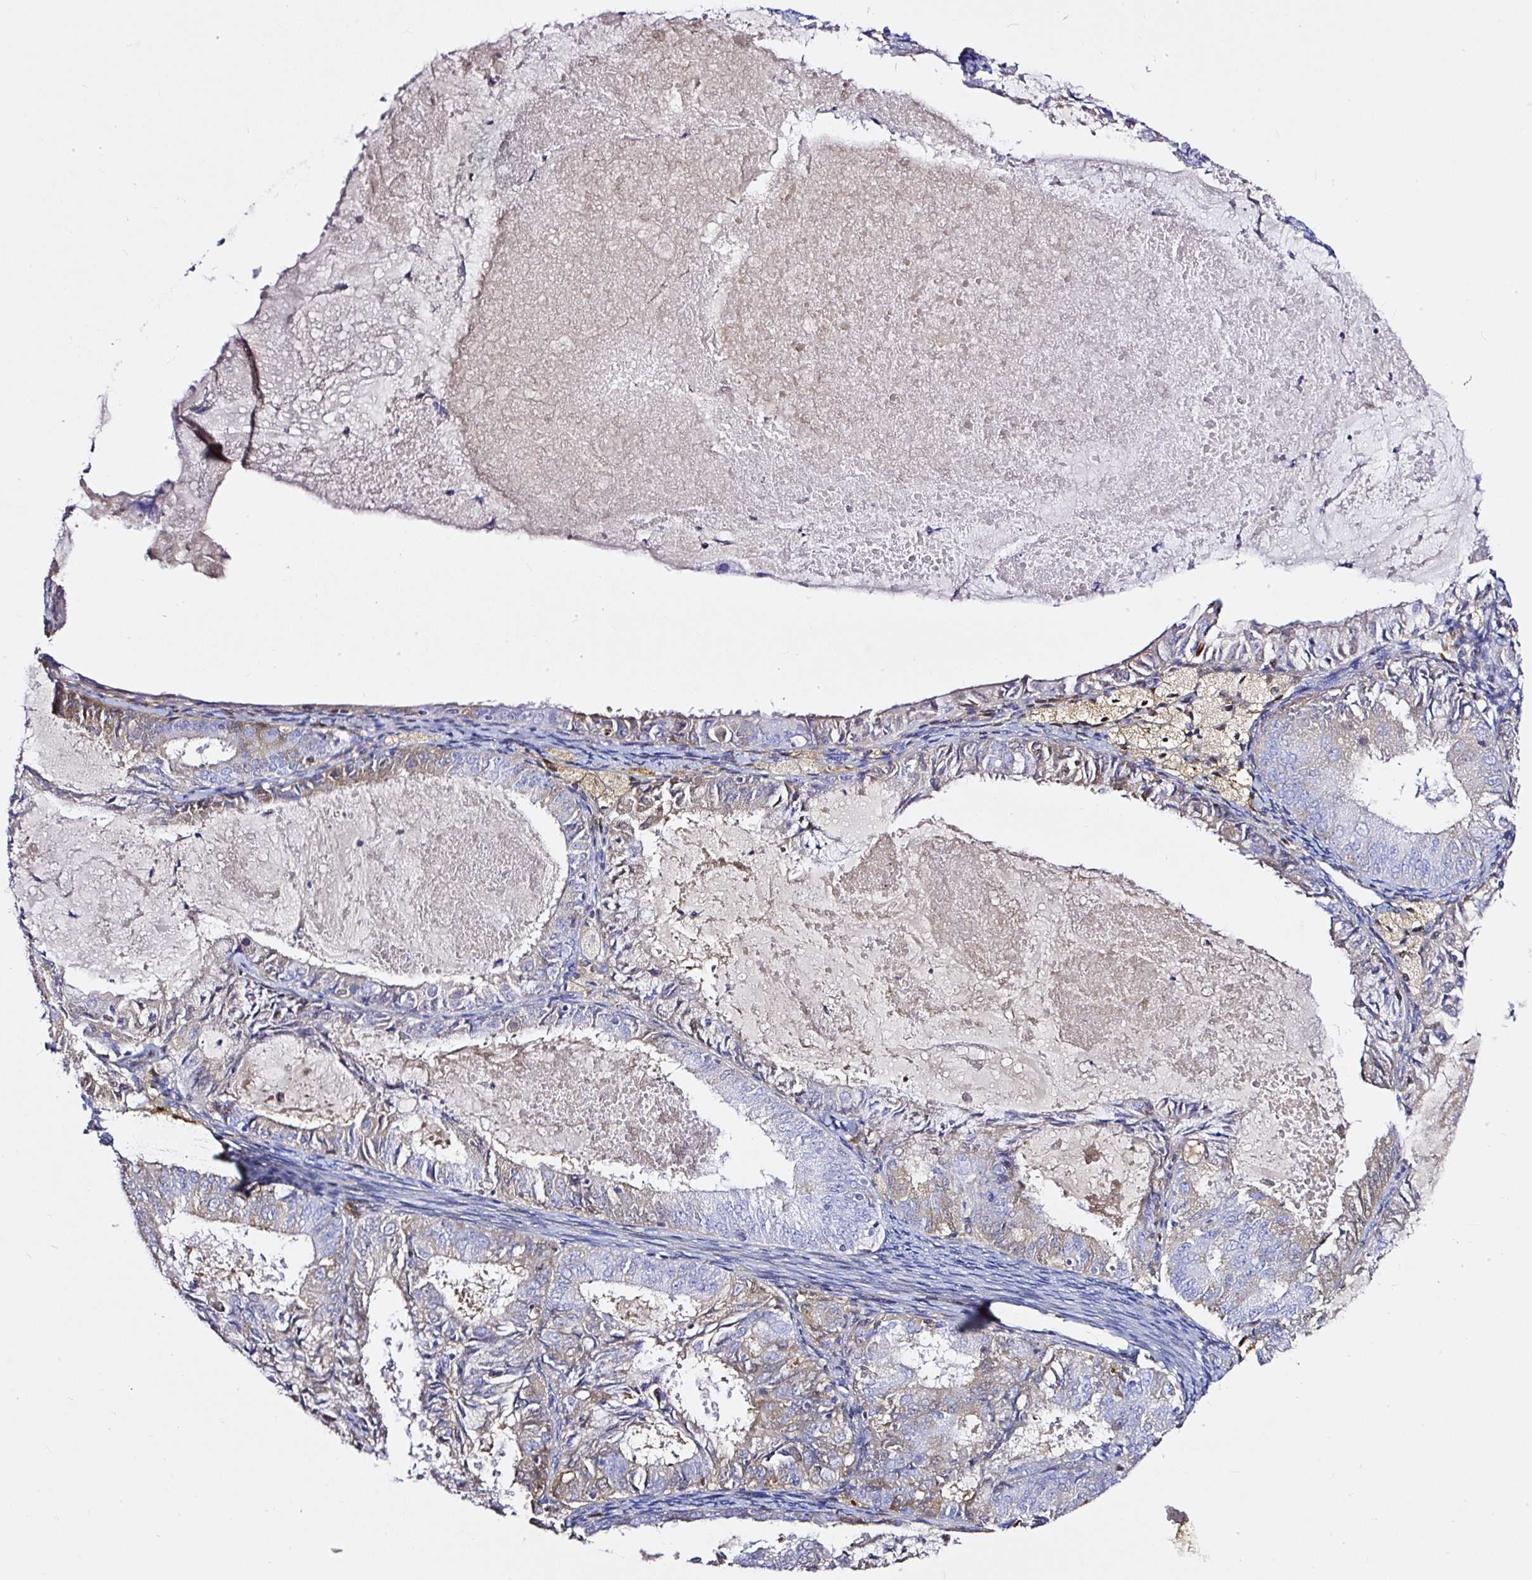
{"staining": {"intensity": "weak", "quantity": "<25%", "location": "cytoplasmic/membranous"}, "tissue": "endometrial cancer", "cell_type": "Tumor cells", "image_type": "cancer", "snomed": [{"axis": "morphology", "description": "Adenocarcinoma, NOS"}, {"axis": "topography", "description": "Endometrium"}], "caption": "Tumor cells are negative for brown protein staining in endometrial cancer.", "gene": "CLEC3B", "patient": {"sex": "female", "age": 57}}